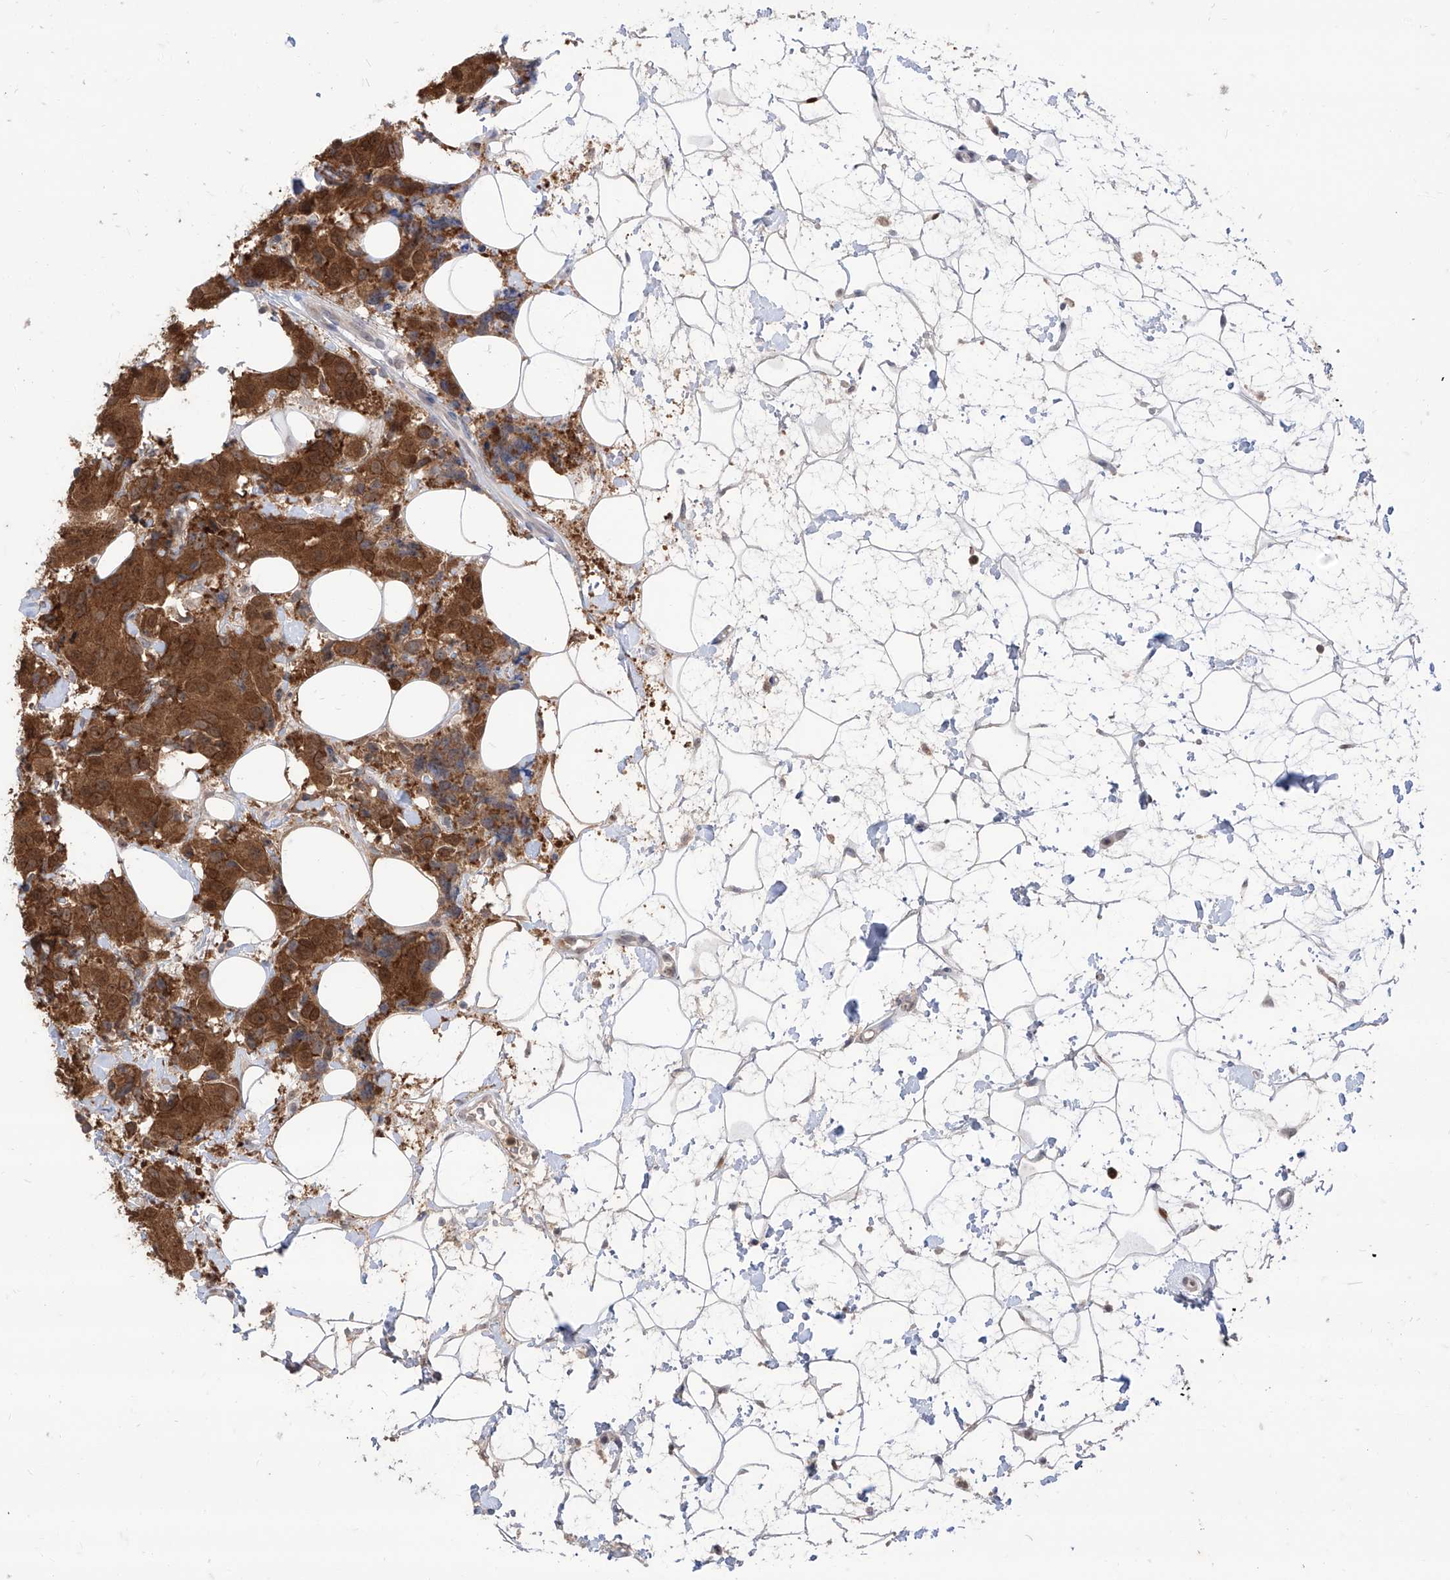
{"staining": {"intensity": "strong", "quantity": ">75%", "location": "cytoplasmic/membranous,nuclear"}, "tissue": "breast cancer", "cell_type": "Tumor cells", "image_type": "cancer", "snomed": [{"axis": "morphology", "description": "Normal tissue, NOS"}, {"axis": "morphology", "description": "Duct carcinoma"}, {"axis": "topography", "description": "Breast"}], "caption": "Tumor cells reveal high levels of strong cytoplasmic/membranous and nuclear positivity in approximately >75% of cells in invasive ductal carcinoma (breast).", "gene": "BROX", "patient": {"sex": "female", "age": 39}}